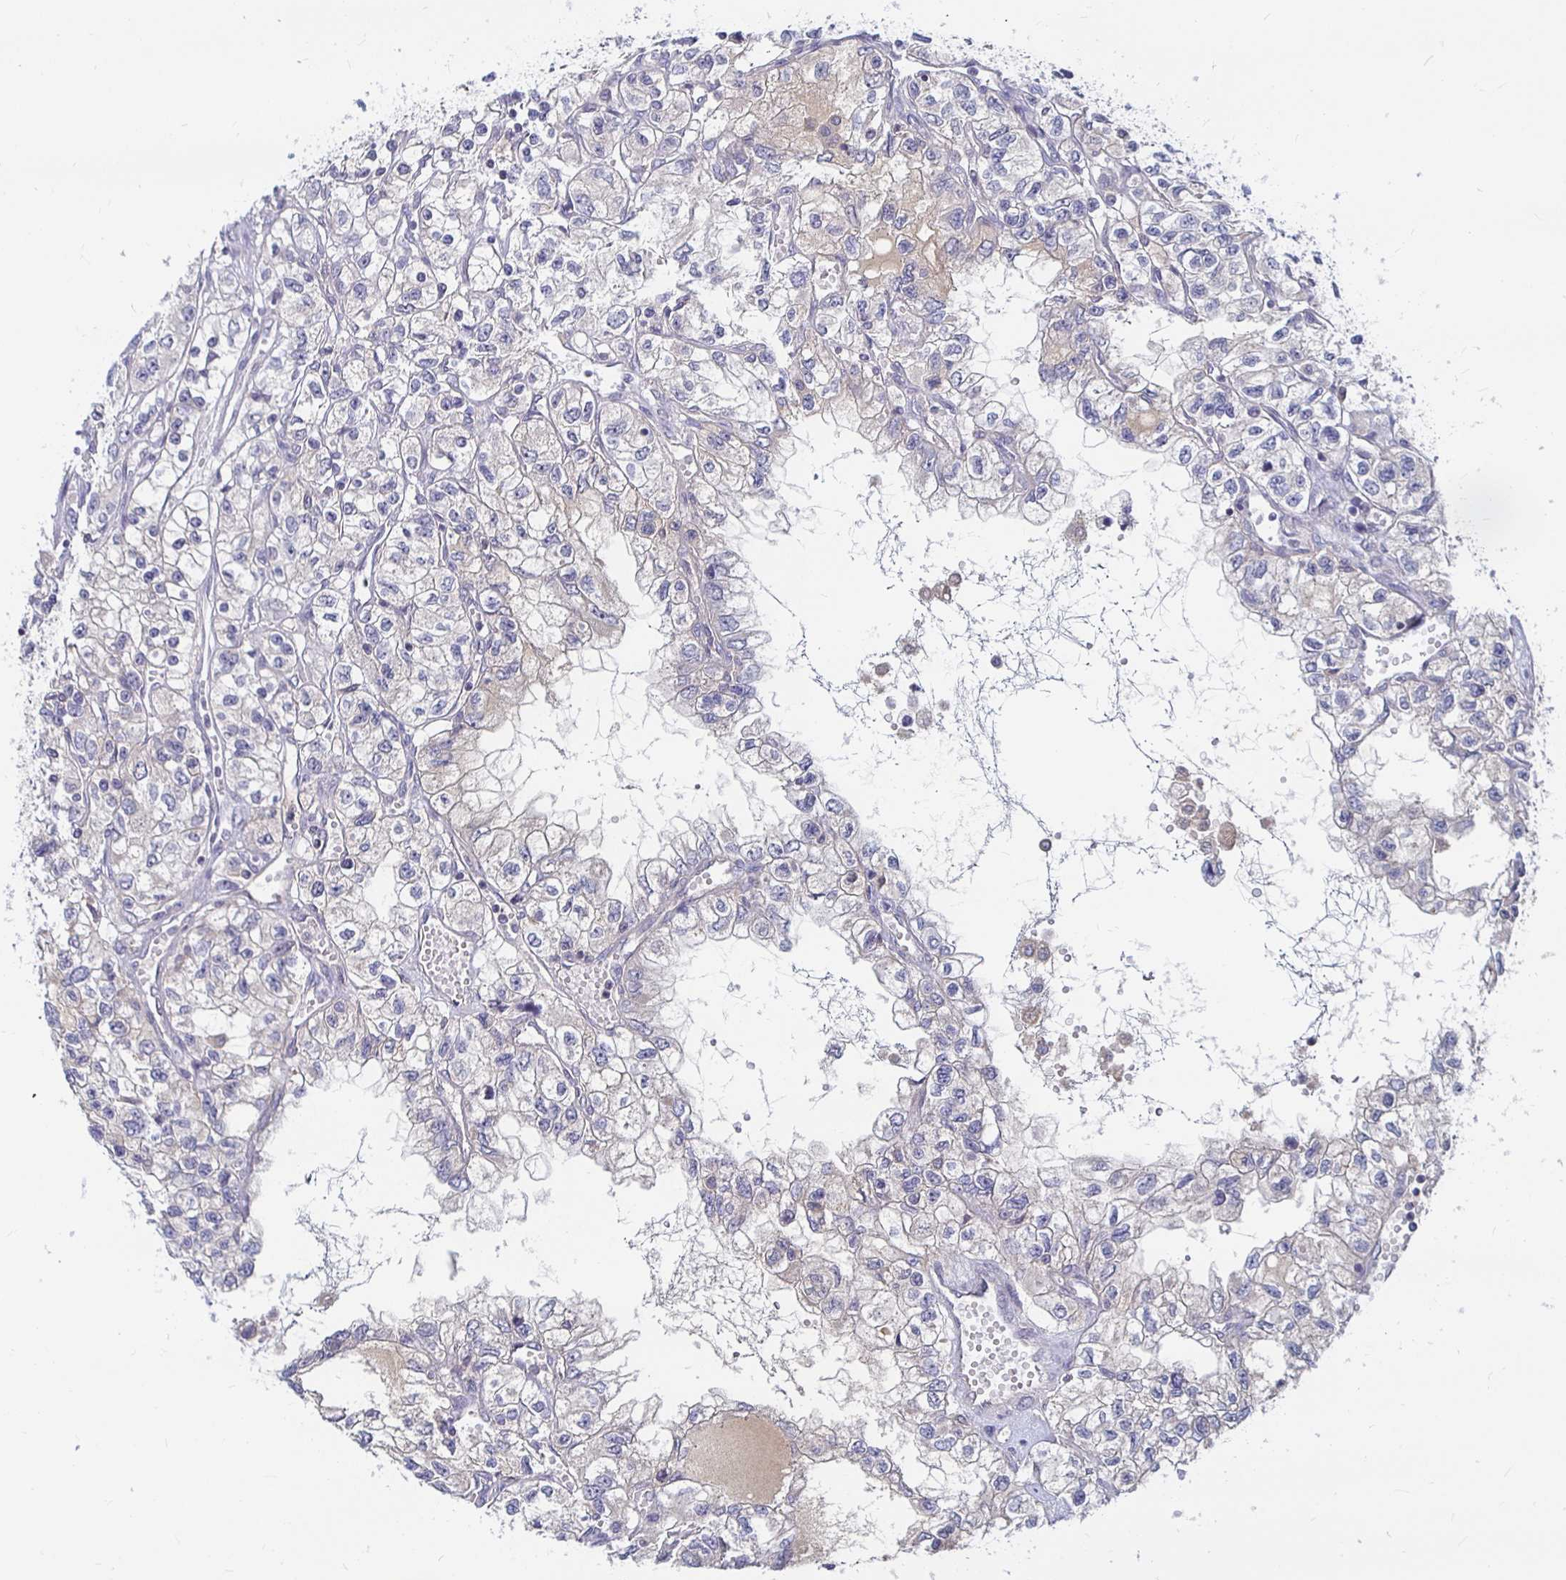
{"staining": {"intensity": "negative", "quantity": "none", "location": "none"}, "tissue": "renal cancer", "cell_type": "Tumor cells", "image_type": "cancer", "snomed": [{"axis": "morphology", "description": "Adenocarcinoma, NOS"}, {"axis": "topography", "description": "Kidney"}], "caption": "Human renal adenocarcinoma stained for a protein using immunohistochemistry shows no staining in tumor cells.", "gene": "RNF144B", "patient": {"sex": "female", "age": 59}}